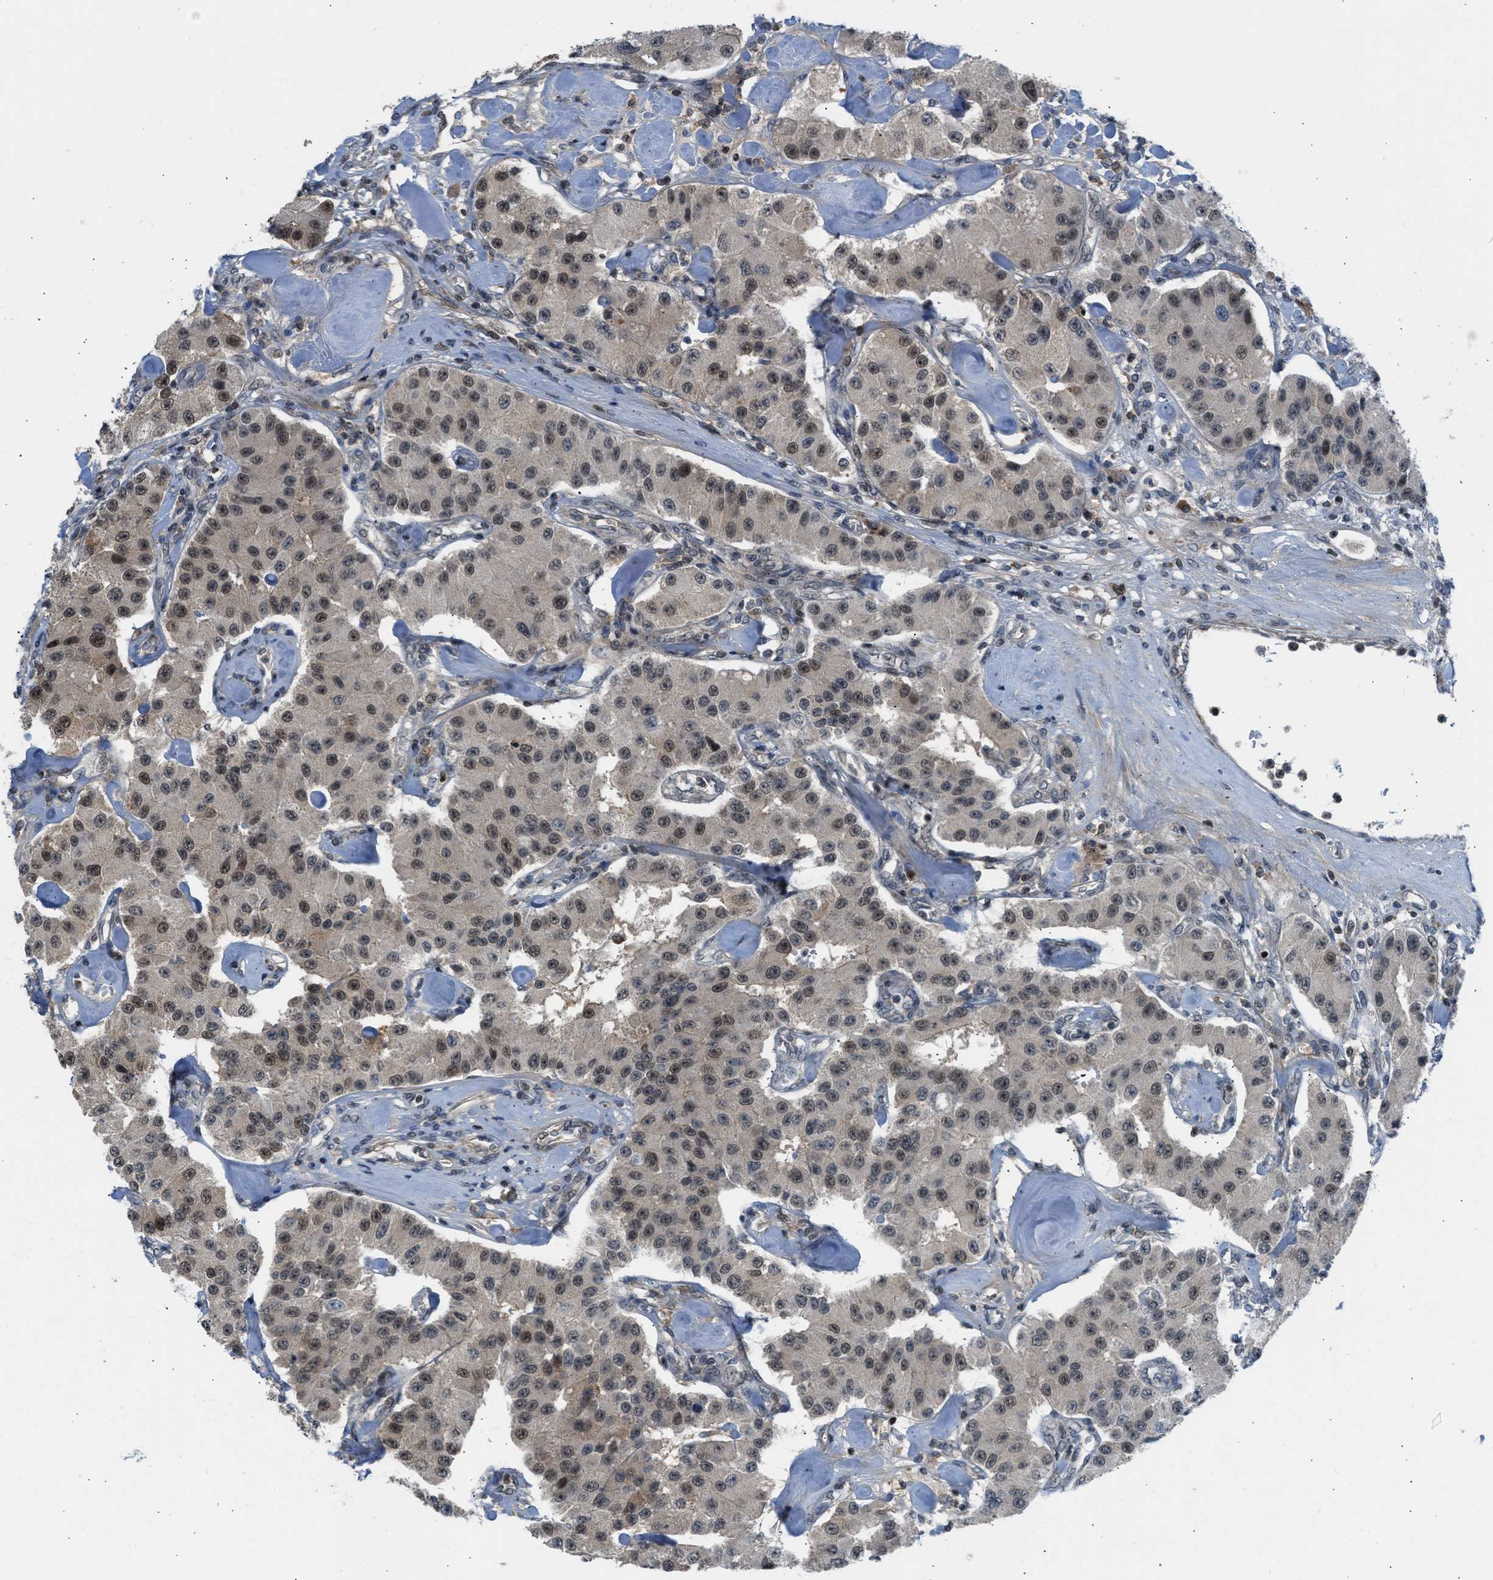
{"staining": {"intensity": "weak", "quantity": "25%-75%", "location": "cytoplasmic/membranous,nuclear"}, "tissue": "carcinoid", "cell_type": "Tumor cells", "image_type": "cancer", "snomed": [{"axis": "morphology", "description": "Carcinoid, malignant, NOS"}, {"axis": "topography", "description": "Pancreas"}], "caption": "Tumor cells show low levels of weak cytoplasmic/membranous and nuclear positivity in about 25%-75% of cells in carcinoid.", "gene": "TTBK2", "patient": {"sex": "male", "age": 41}}